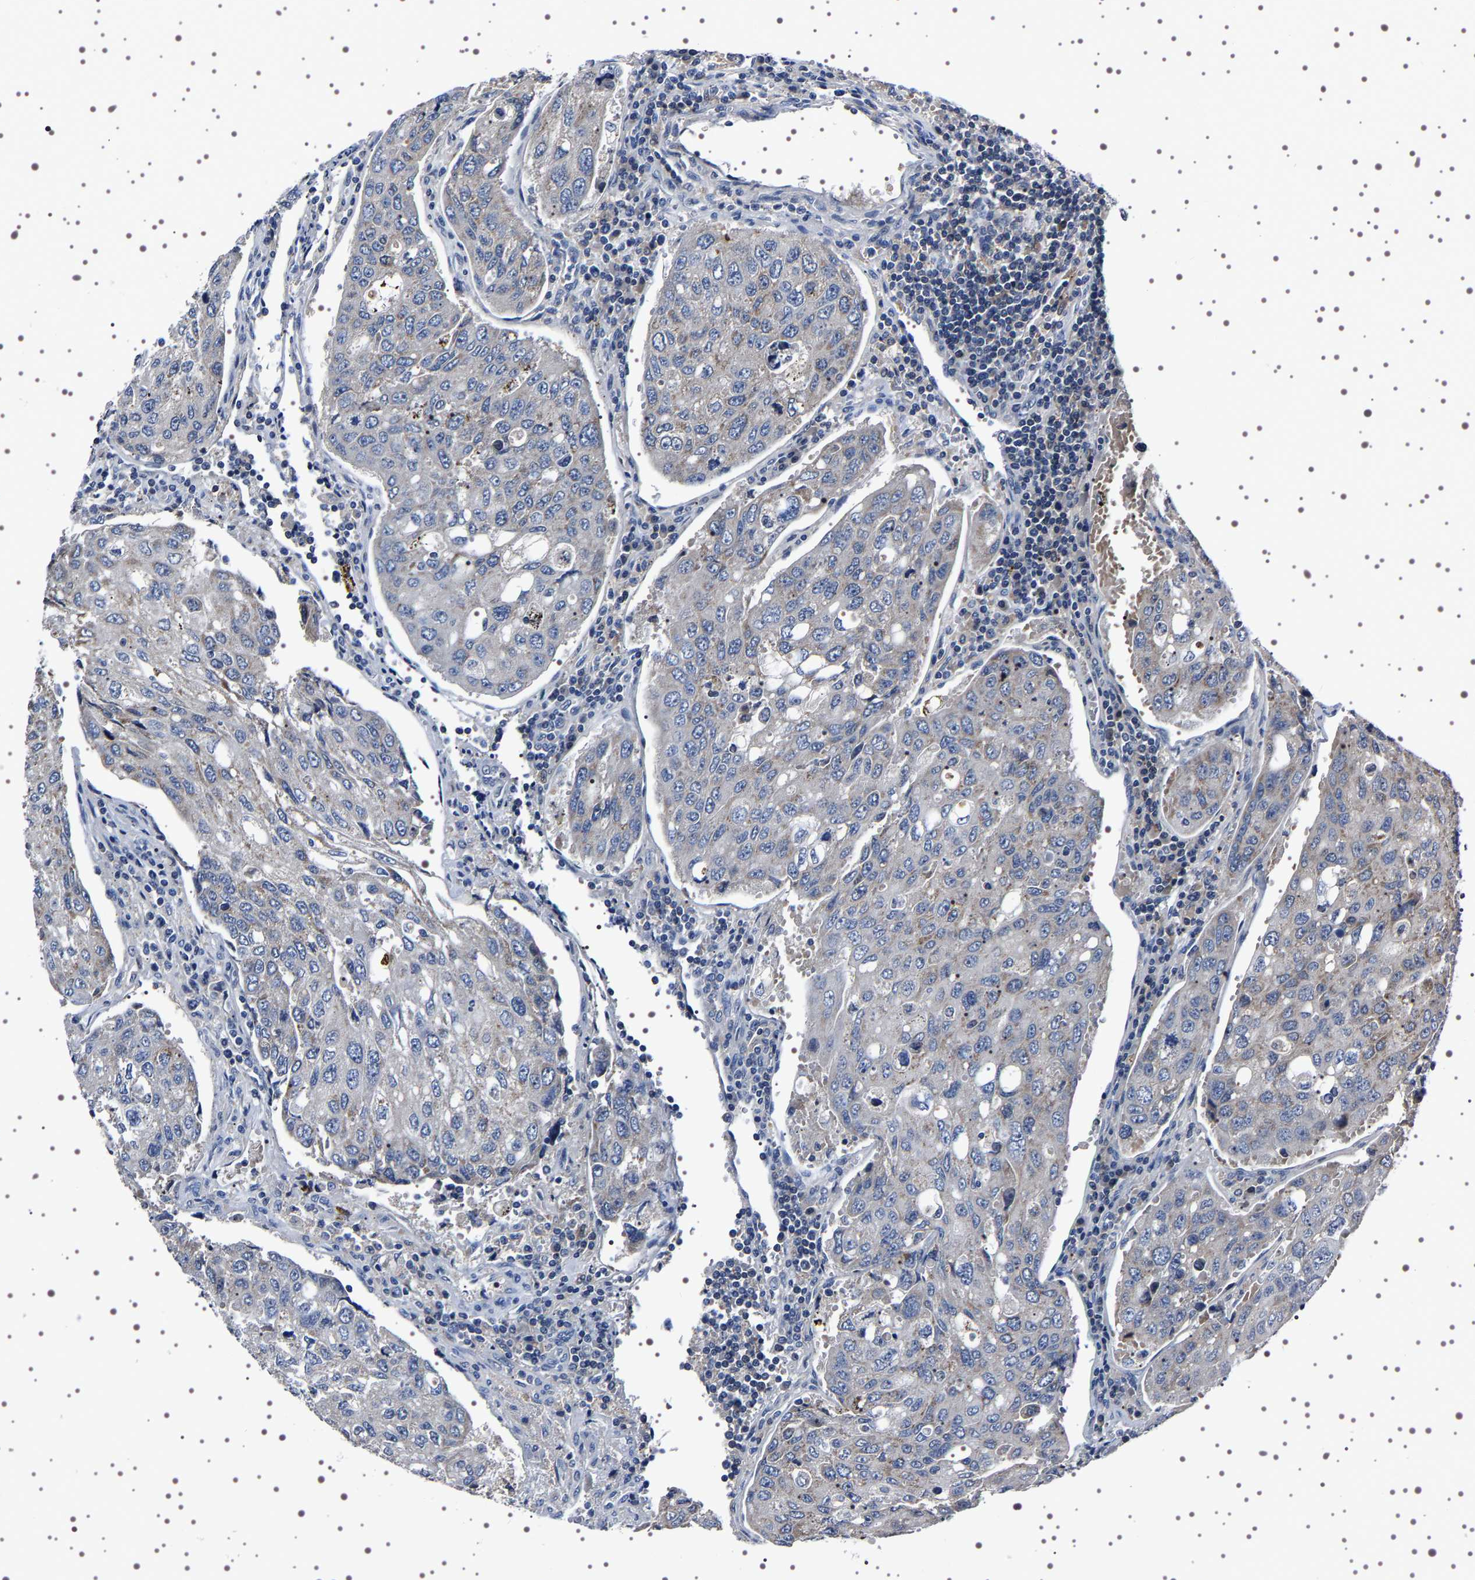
{"staining": {"intensity": "weak", "quantity": "25%-75%", "location": "cytoplasmic/membranous"}, "tissue": "urothelial cancer", "cell_type": "Tumor cells", "image_type": "cancer", "snomed": [{"axis": "morphology", "description": "Urothelial carcinoma, High grade"}, {"axis": "topography", "description": "Lymph node"}, {"axis": "topography", "description": "Urinary bladder"}], "caption": "Urothelial cancer stained for a protein displays weak cytoplasmic/membranous positivity in tumor cells.", "gene": "TARBP1", "patient": {"sex": "male", "age": 51}}